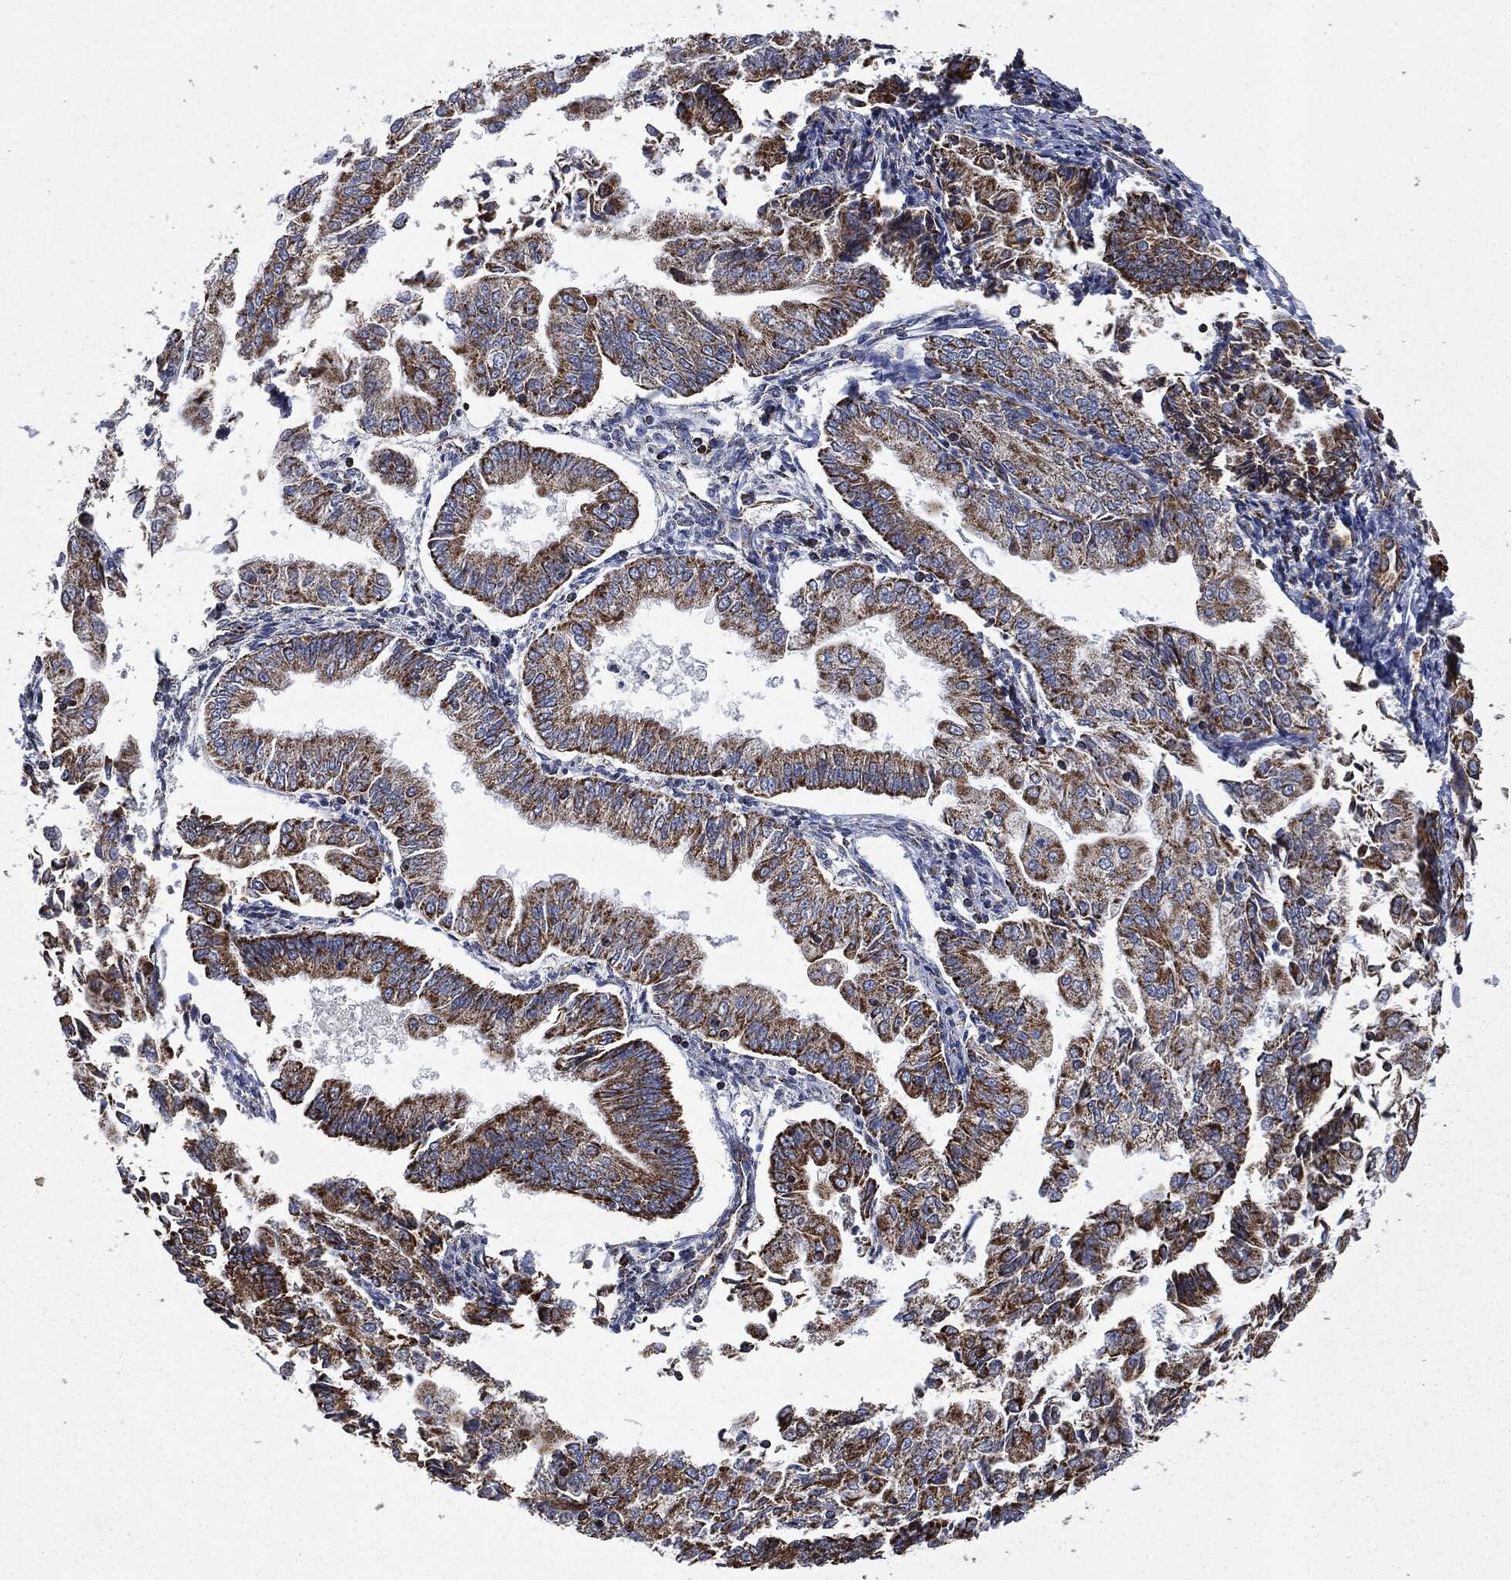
{"staining": {"intensity": "moderate", "quantity": ">75%", "location": "cytoplasmic/membranous"}, "tissue": "endometrial cancer", "cell_type": "Tumor cells", "image_type": "cancer", "snomed": [{"axis": "morphology", "description": "Adenocarcinoma, NOS"}, {"axis": "topography", "description": "Endometrium"}], "caption": "A photomicrograph of human adenocarcinoma (endometrial) stained for a protein shows moderate cytoplasmic/membranous brown staining in tumor cells.", "gene": "RYK", "patient": {"sex": "female", "age": 56}}